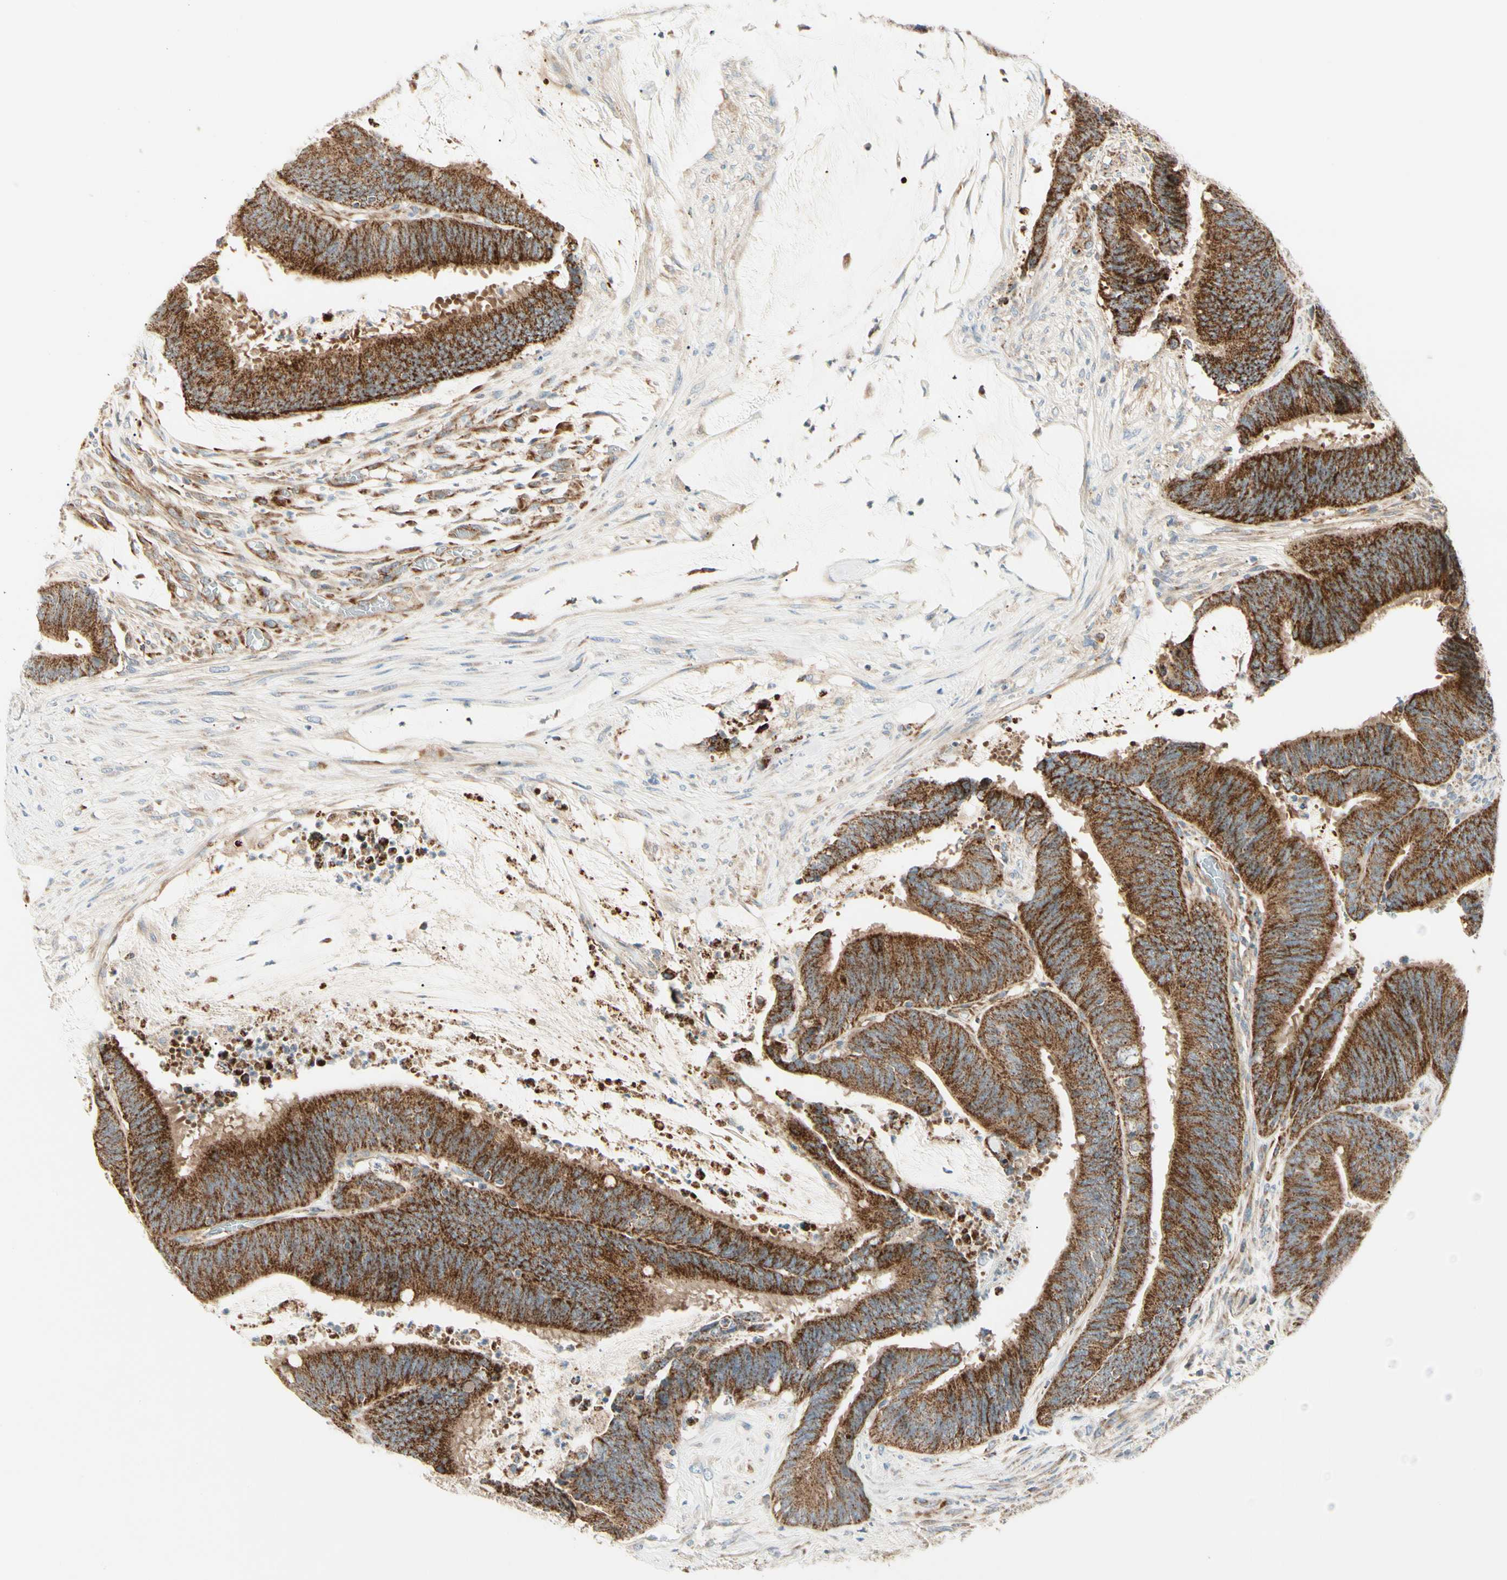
{"staining": {"intensity": "strong", "quantity": ">75%", "location": "cytoplasmic/membranous"}, "tissue": "colorectal cancer", "cell_type": "Tumor cells", "image_type": "cancer", "snomed": [{"axis": "morphology", "description": "Adenocarcinoma, NOS"}, {"axis": "topography", "description": "Rectum"}], "caption": "A brown stain highlights strong cytoplasmic/membranous staining of a protein in human colorectal cancer tumor cells.", "gene": "TBC1D10A", "patient": {"sex": "female", "age": 66}}